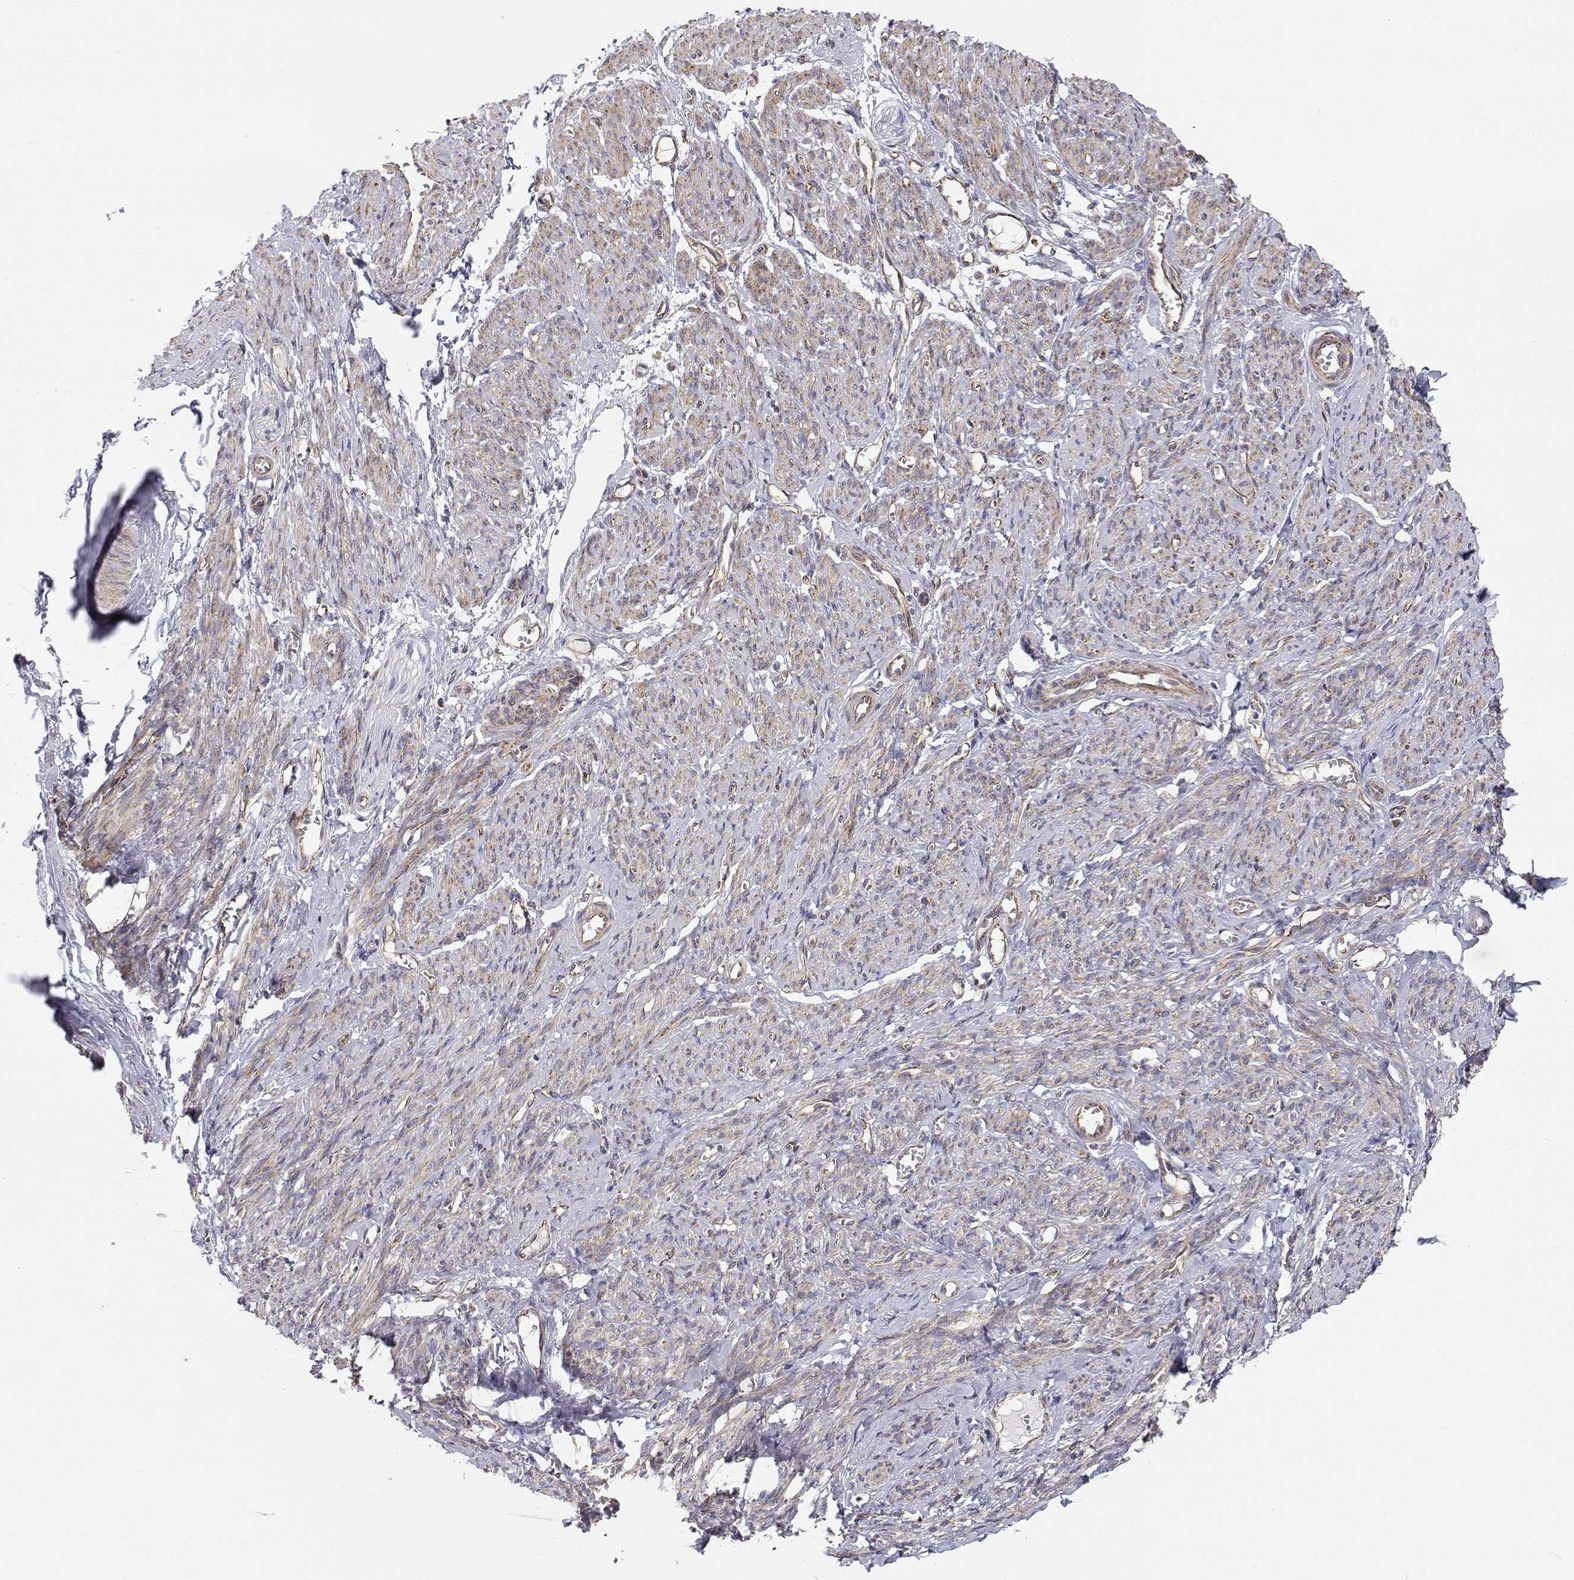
{"staining": {"intensity": "weak", "quantity": "25%-75%", "location": "cytoplasmic/membranous"}, "tissue": "smooth muscle", "cell_type": "Smooth muscle cells", "image_type": "normal", "snomed": [{"axis": "morphology", "description": "Normal tissue, NOS"}, {"axis": "topography", "description": "Smooth muscle"}], "caption": "Smooth muscle cells reveal low levels of weak cytoplasmic/membranous positivity in approximately 25%-75% of cells in unremarkable human smooth muscle.", "gene": "SPICE1", "patient": {"sex": "female", "age": 65}}